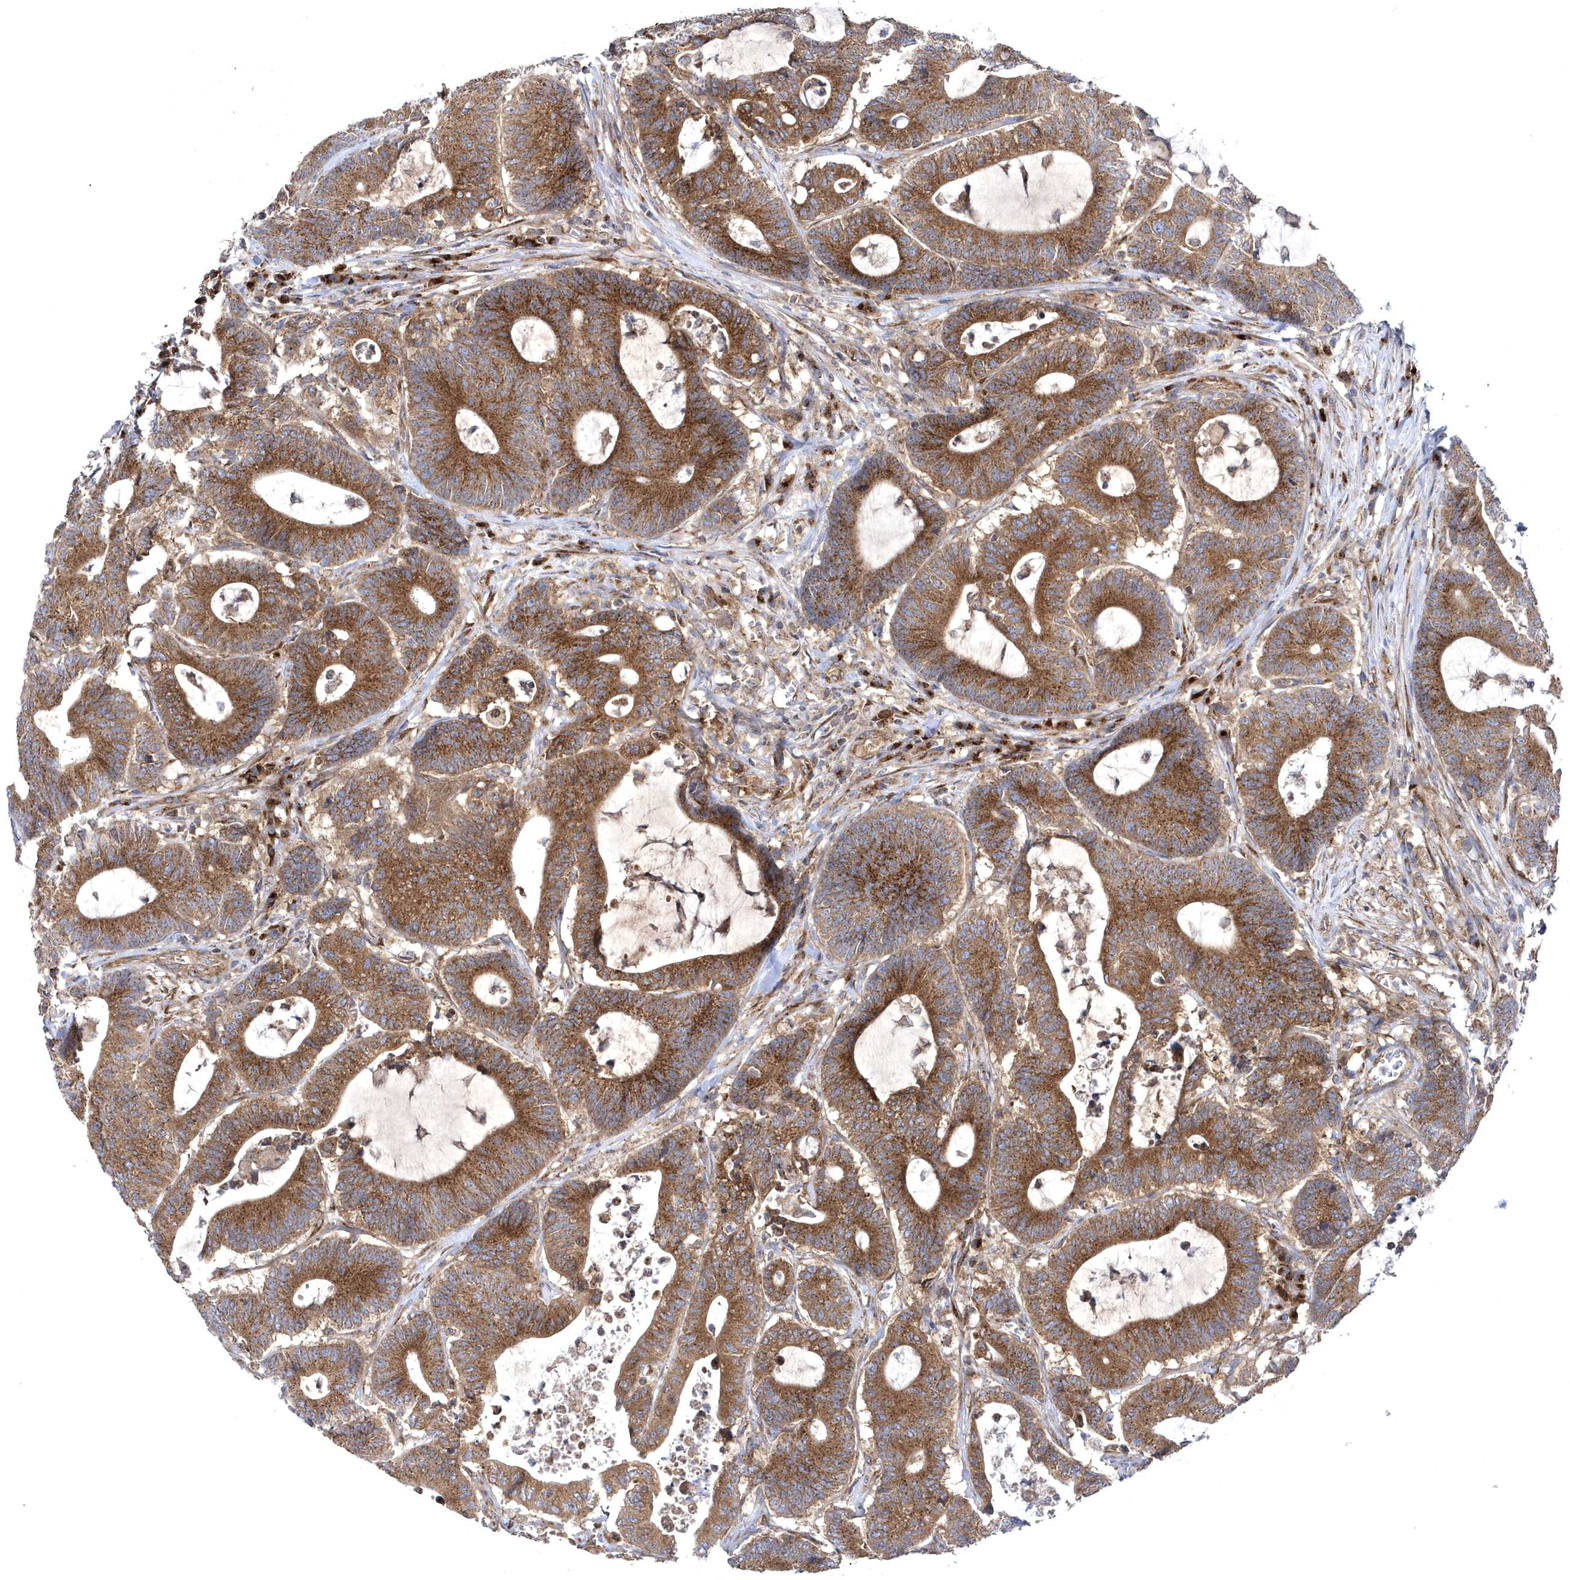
{"staining": {"intensity": "strong", "quantity": ">75%", "location": "cytoplasmic/membranous"}, "tissue": "colorectal cancer", "cell_type": "Tumor cells", "image_type": "cancer", "snomed": [{"axis": "morphology", "description": "Adenocarcinoma, NOS"}, {"axis": "topography", "description": "Colon"}], "caption": "Protein staining exhibits strong cytoplasmic/membranous staining in approximately >75% of tumor cells in adenocarcinoma (colorectal).", "gene": "COPB2", "patient": {"sex": "female", "age": 84}}